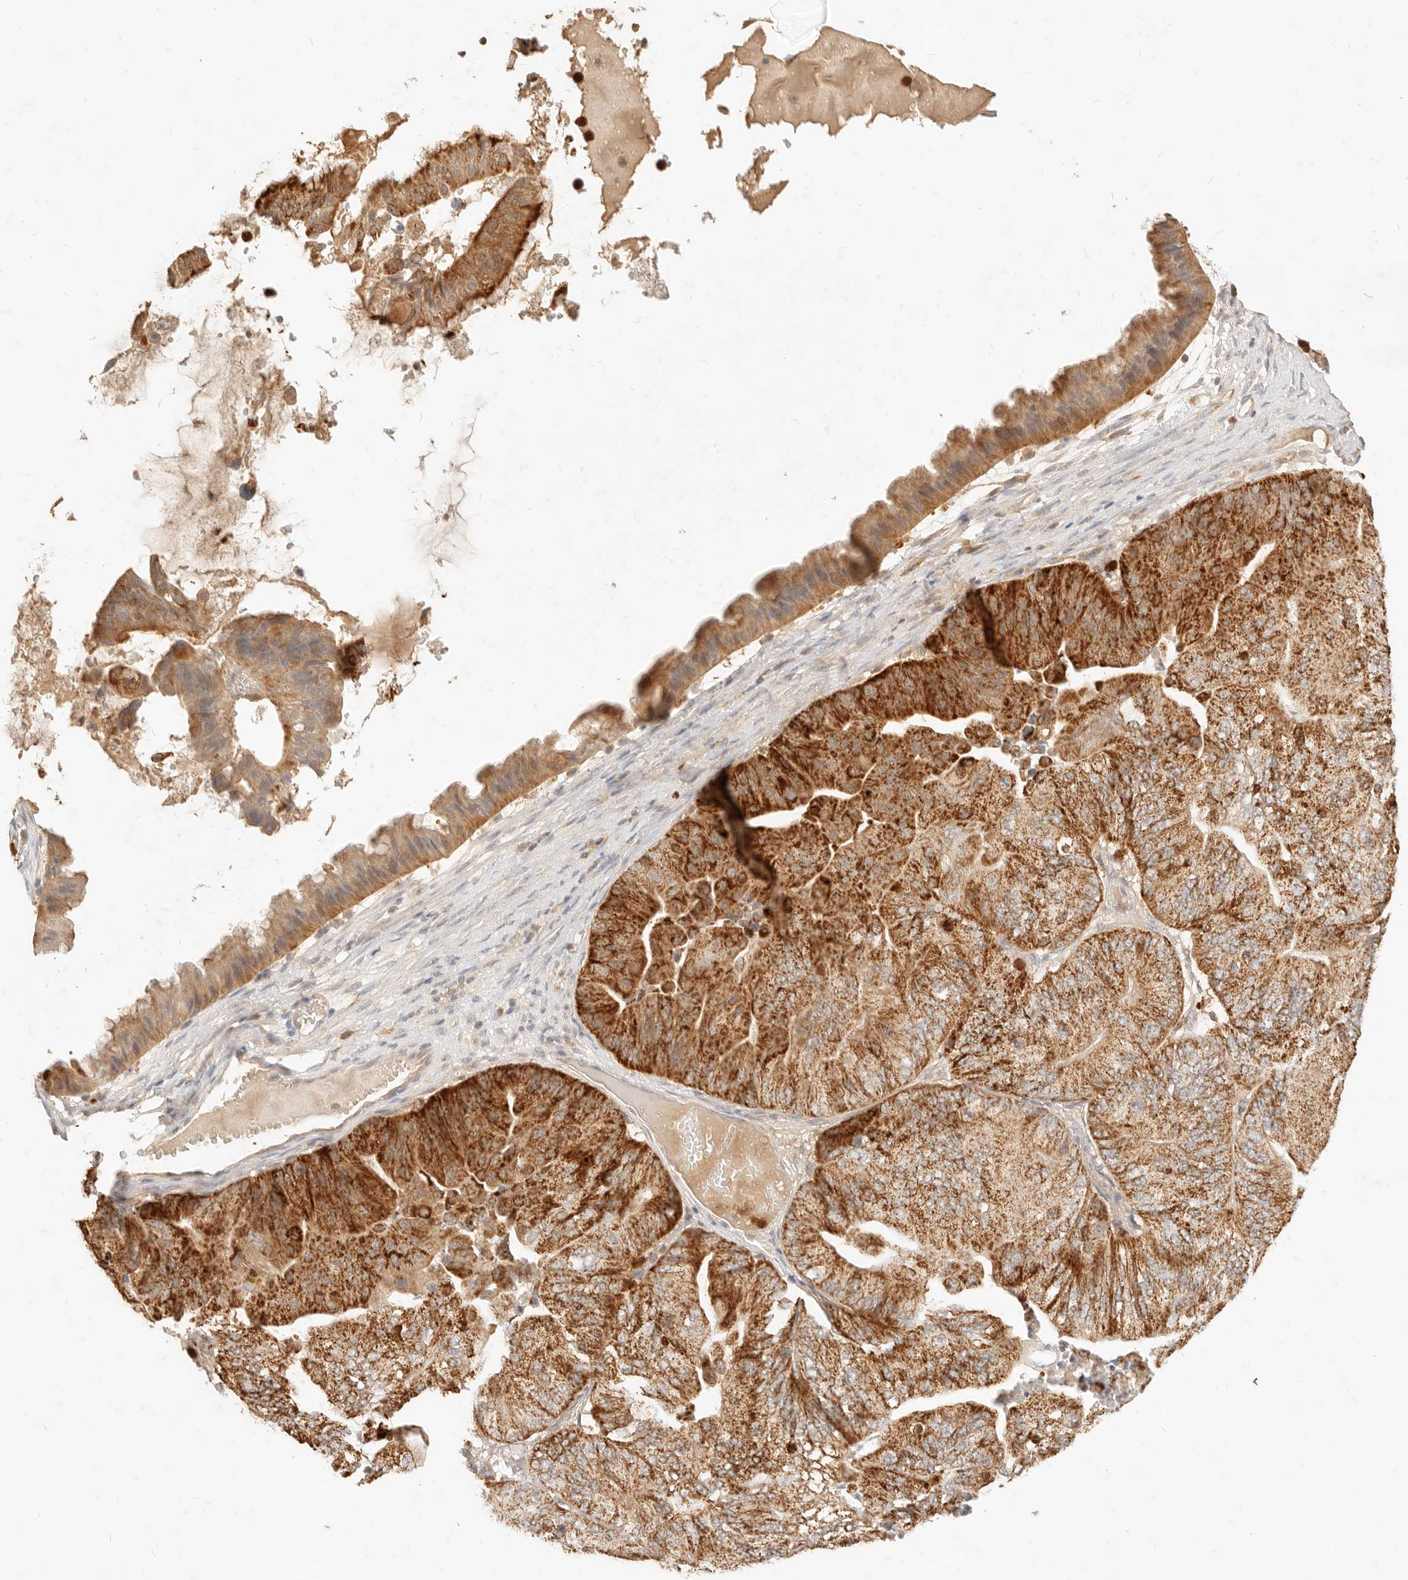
{"staining": {"intensity": "strong", "quantity": ">75%", "location": "cytoplasmic/membranous"}, "tissue": "ovarian cancer", "cell_type": "Tumor cells", "image_type": "cancer", "snomed": [{"axis": "morphology", "description": "Cystadenocarcinoma, mucinous, NOS"}, {"axis": "topography", "description": "Ovary"}], "caption": "Human ovarian cancer stained for a protein (brown) displays strong cytoplasmic/membranous positive positivity in about >75% of tumor cells.", "gene": "TMTC2", "patient": {"sex": "female", "age": 61}}